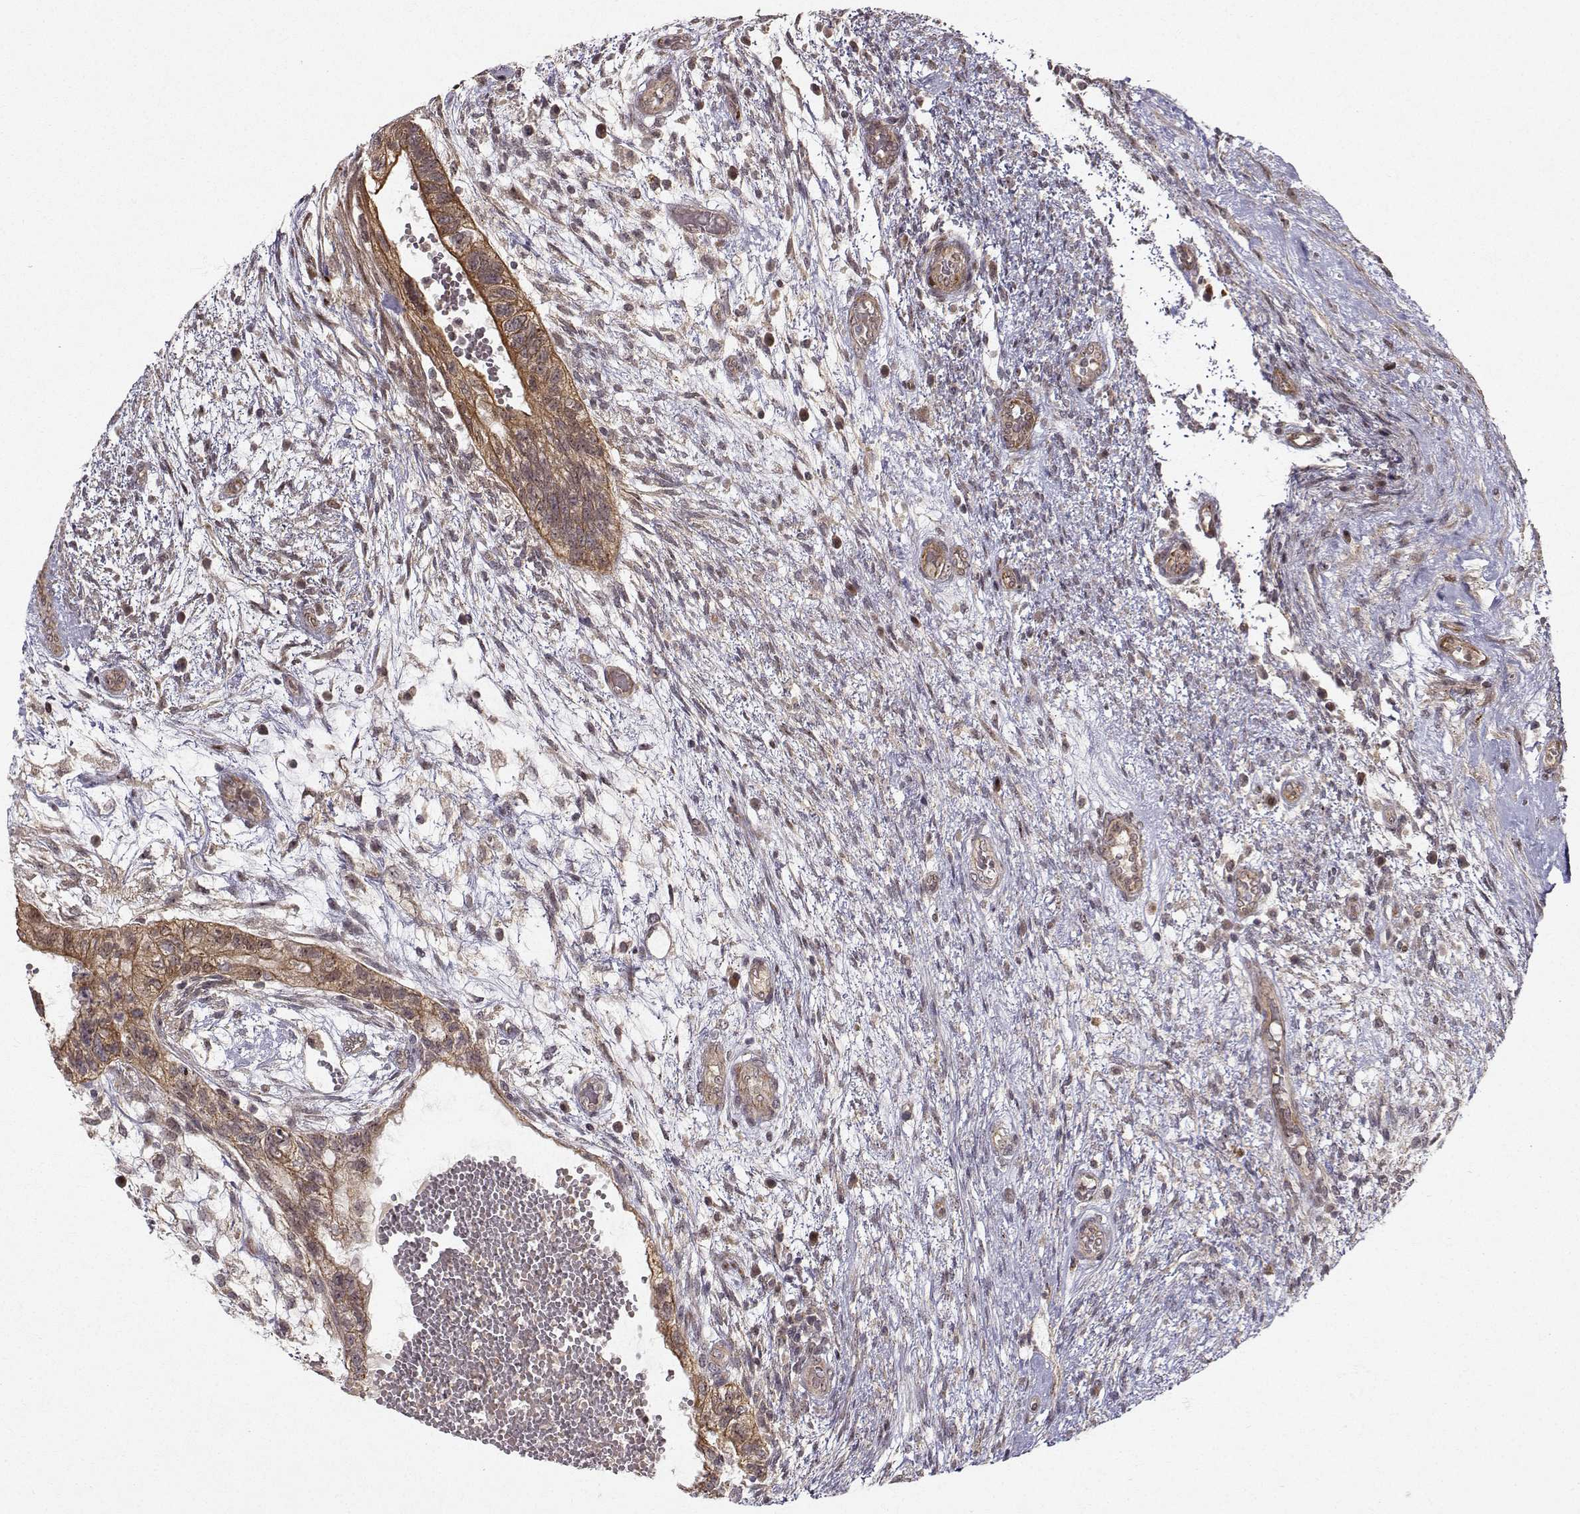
{"staining": {"intensity": "strong", "quantity": ">75%", "location": "cytoplasmic/membranous"}, "tissue": "testis cancer", "cell_type": "Tumor cells", "image_type": "cancer", "snomed": [{"axis": "morphology", "description": "Normal tissue, NOS"}, {"axis": "morphology", "description": "Carcinoma, Embryonal, NOS"}, {"axis": "topography", "description": "Testis"}, {"axis": "topography", "description": "Epididymis"}], "caption": "Strong cytoplasmic/membranous protein staining is seen in approximately >75% of tumor cells in embryonal carcinoma (testis).", "gene": "APC", "patient": {"sex": "male", "age": 32}}